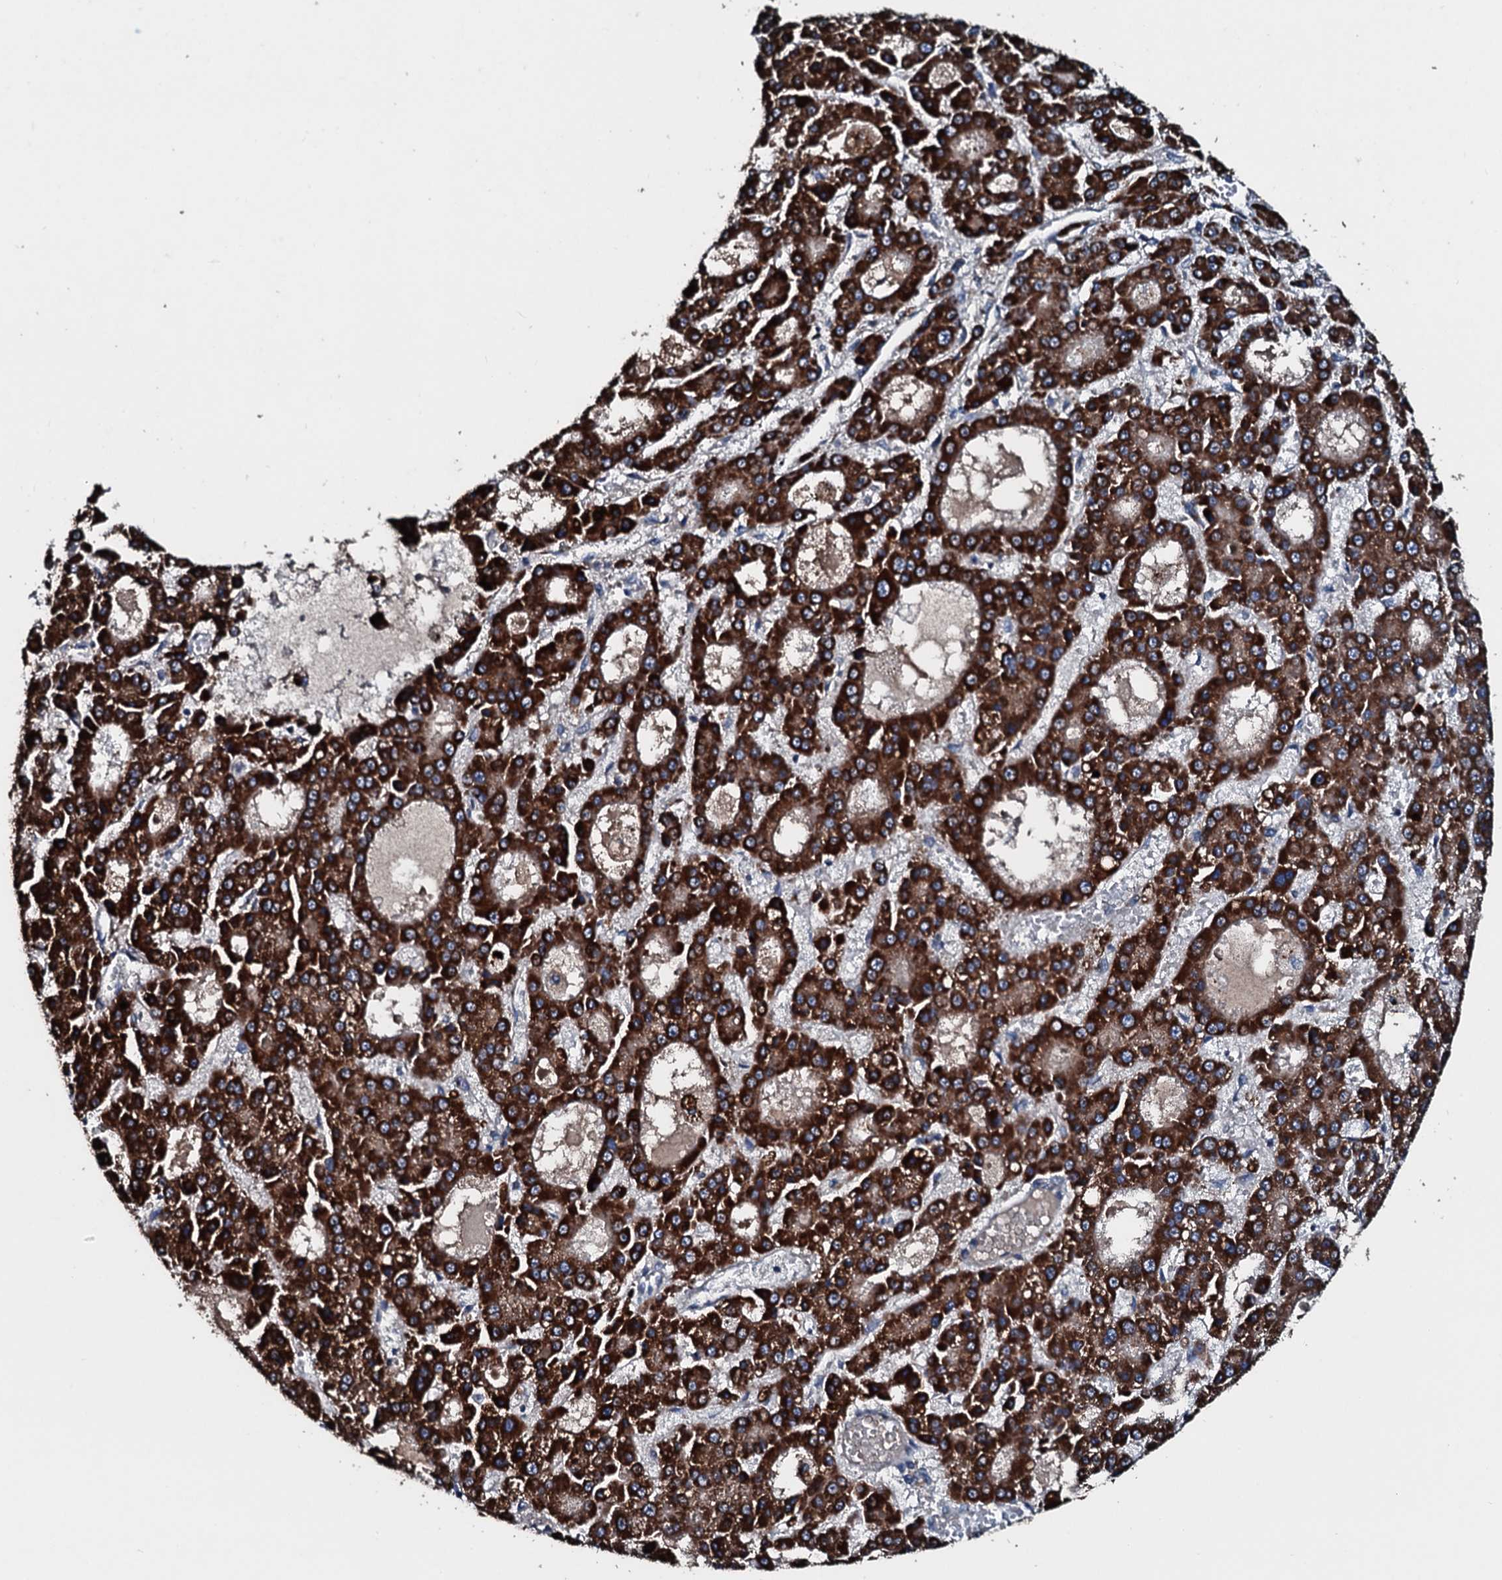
{"staining": {"intensity": "strong", "quantity": ">75%", "location": "cytoplasmic/membranous"}, "tissue": "liver cancer", "cell_type": "Tumor cells", "image_type": "cancer", "snomed": [{"axis": "morphology", "description": "Carcinoma, Hepatocellular, NOS"}, {"axis": "topography", "description": "Liver"}], "caption": "Liver hepatocellular carcinoma stained with DAB (3,3'-diaminobenzidine) immunohistochemistry (IHC) reveals high levels of strong cytoplasmic/membranous expression in approximately >75% of tumor cells.", "gene": "ACSS3", "patient": {"sex": "male", "age": 70}}